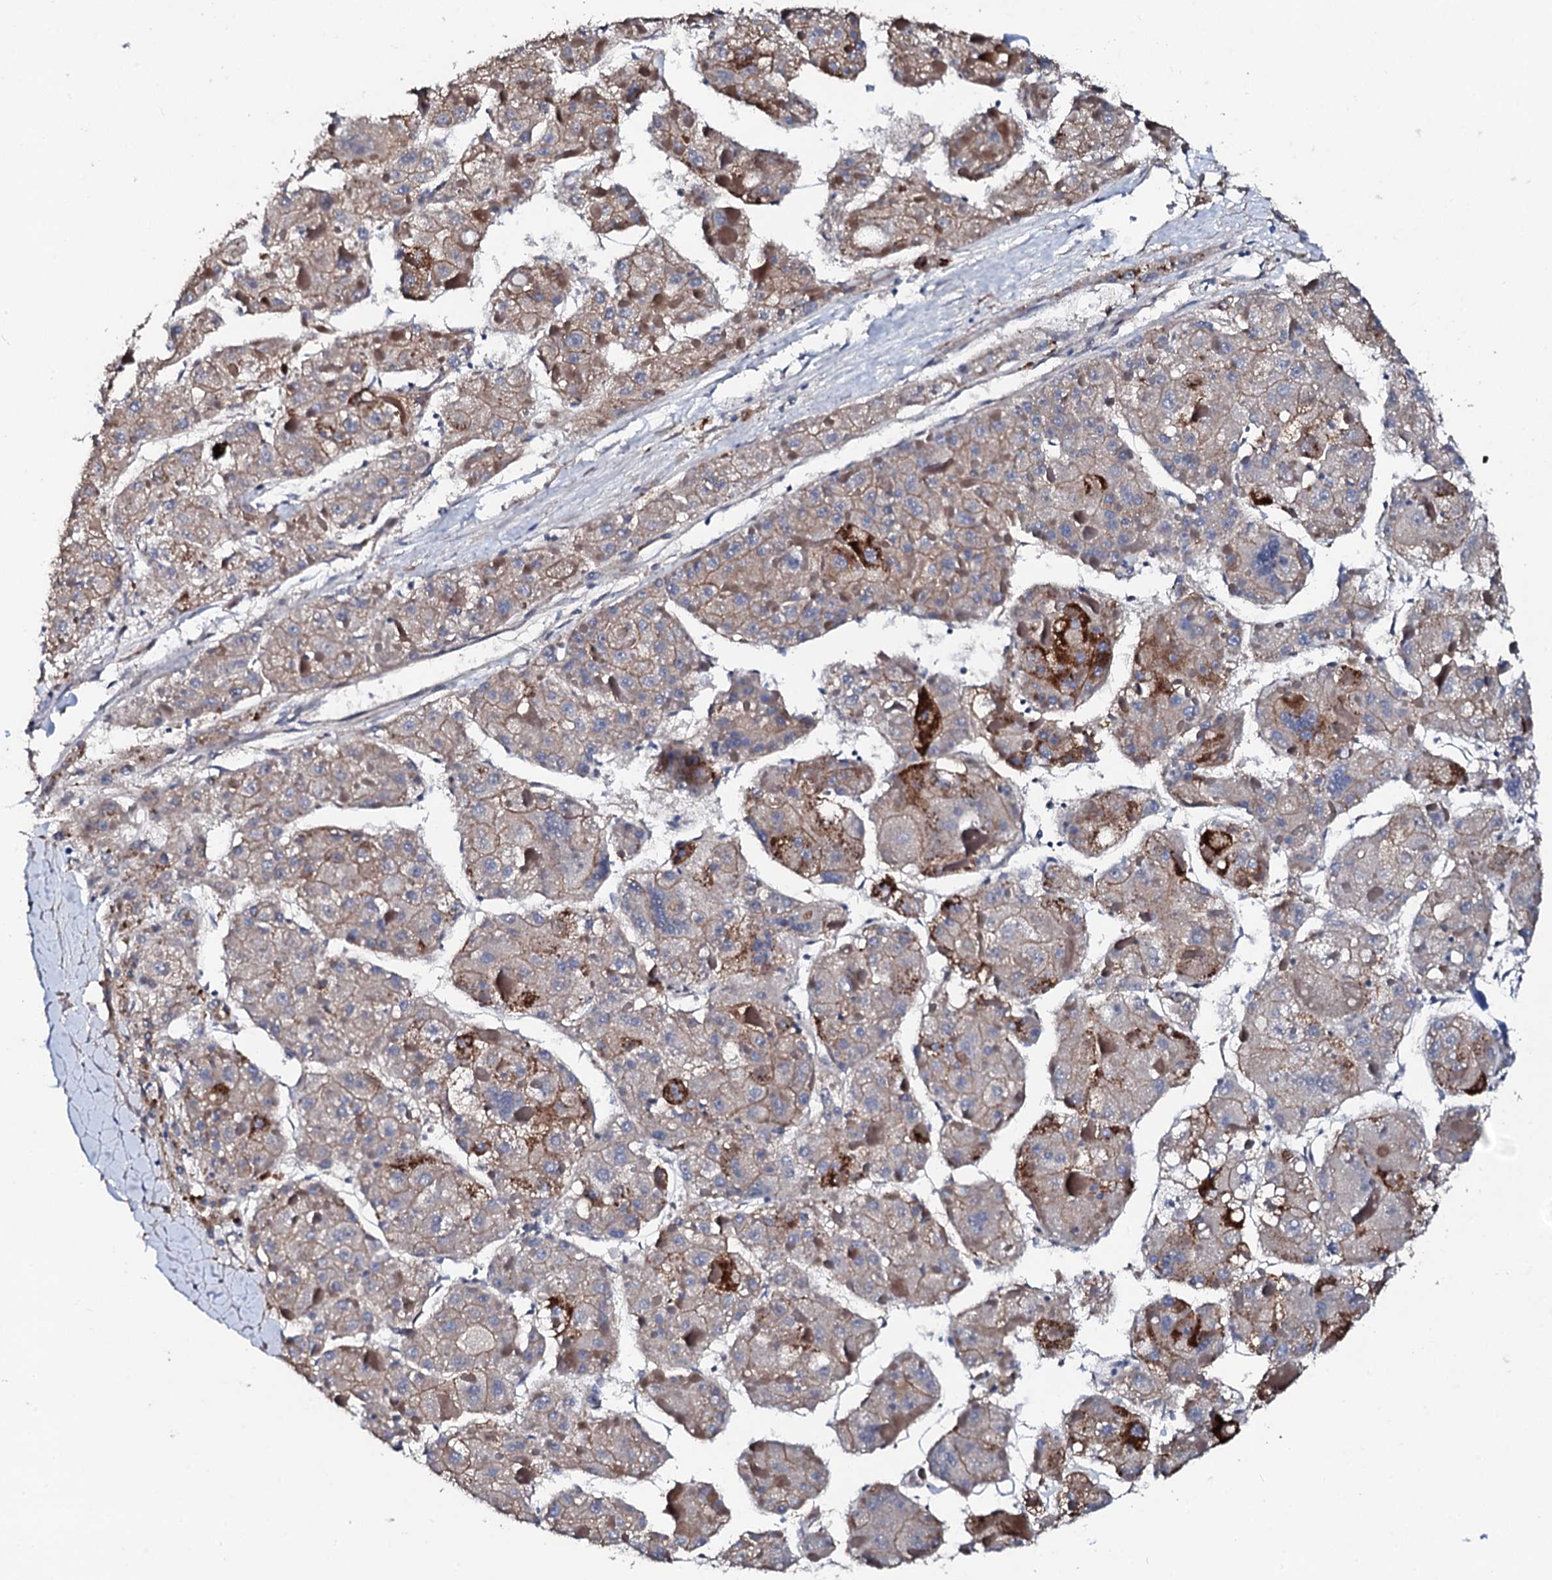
{"staining": {"intensity": "strong", "quantity": "<25%", "location": "cytoplasmic/membranous"}, "tissue": "liver cancer", "cell_type": "Tumor cells", "image_type": "cancer", "snomed": [{"axis": "morphology", "description": "Carcinoma, Hepatocellular, NOS"}, {"axis": "topography", "description": "Liver"}], "caption": "Human liver cancer stained with a brown dye demonstrates strong cytoplasmic/membranous positive staining in approximately <25% of tumor cells.", "gene": "KLHL32", "patient": {"sex": "female", "age": 73}}